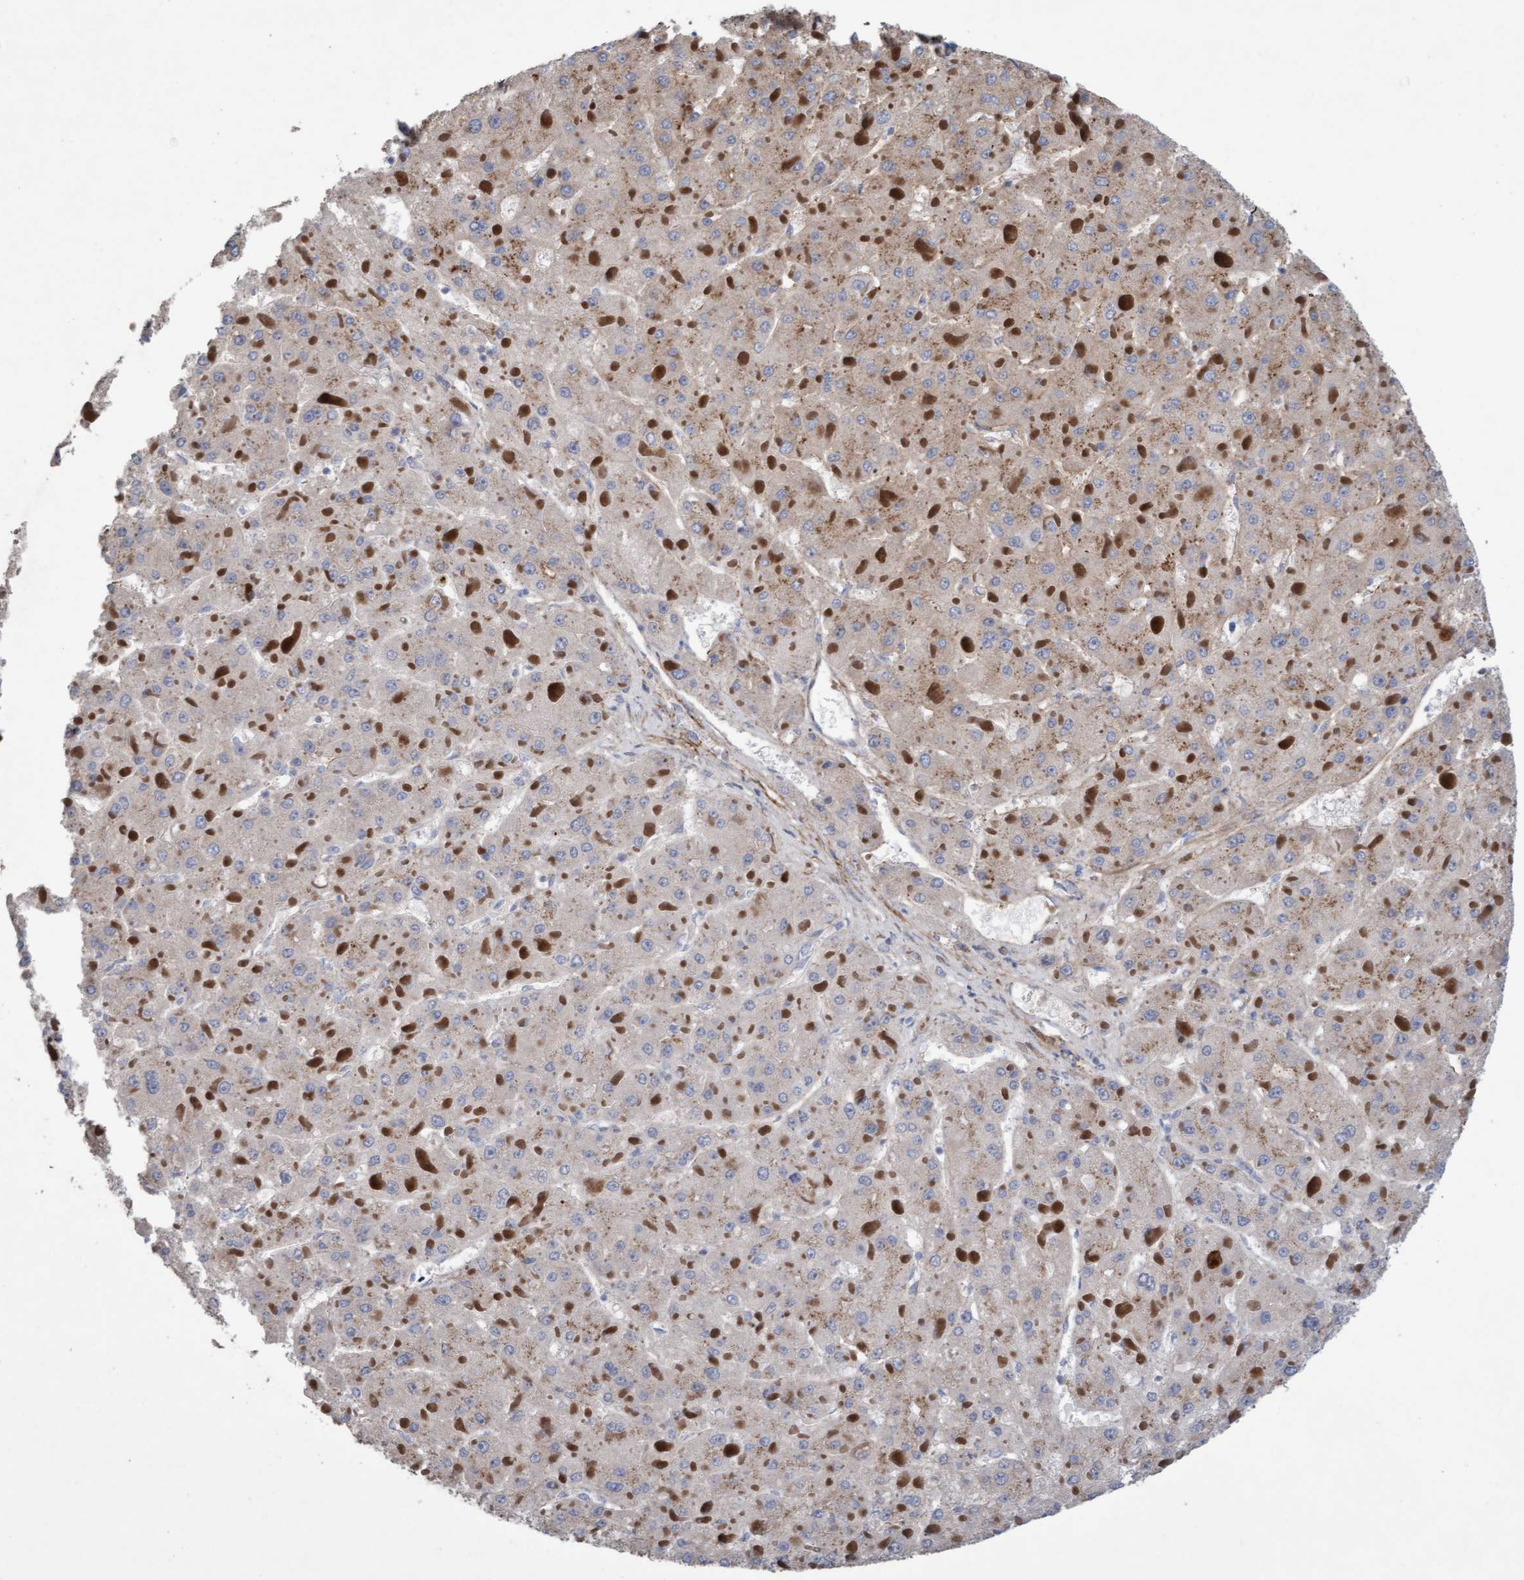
{"staining": {"intensity": "weak", "quantity": "<25%", "location": "cytoplasmic/membranous"}, "tissue": "liver cancer", "cell_type": "Tumor cells", "image_type": "cancer", "snomed": [{"axis": "morphology", "description": "Carcinoma, Hepatocellular, NOS"}, {"axis": "topography", "description": "Liver"}], "caption": "This is a micrograph of immunohistochemistry (IHC) staining of hepatocellular carcinoma (liver), which shows no staining in tumor cells.", "gene": "DDHD2", "patient": {"sex": "female", "age": 73}}